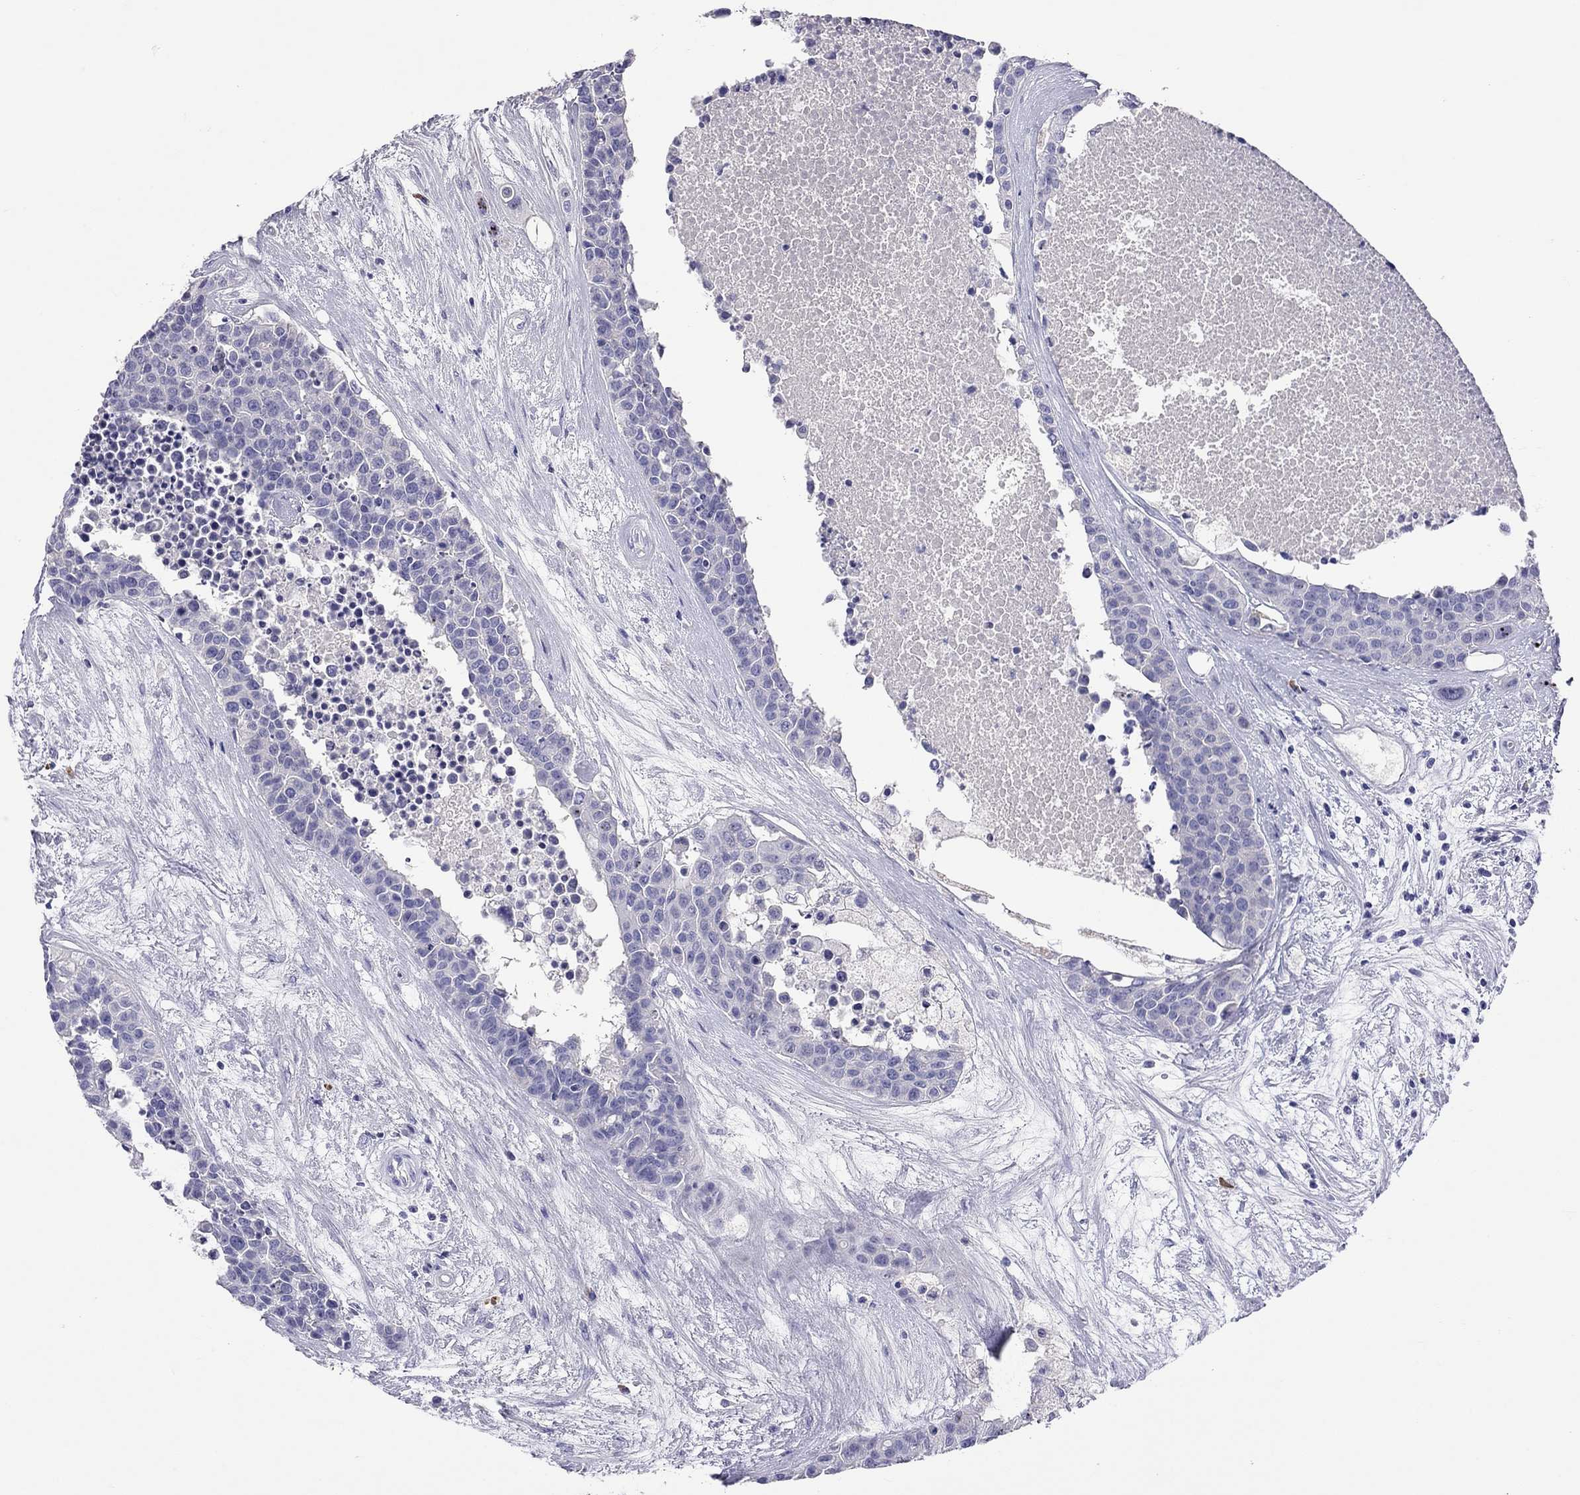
{"staining": {"intensity": "negative", "quantity": "none", "location": "none"}, "tissue": "carcinoid", "cell_type": "Tumor cells", "image_type": "cancer", "snomed": [{"axis": "morphology", "description": "Carcinoid, malignant, NOS"}, {"axis": "topography", "description": "Colon"}], "caption": "This micrograph is of malignant carcinoid stained with IHC to label a protein in brown with the nuclei are counter-stained blue. There is no positivity in tumor cells.", "gene": "CALHM1", "patient": {"sex": "male", "age": 81}}